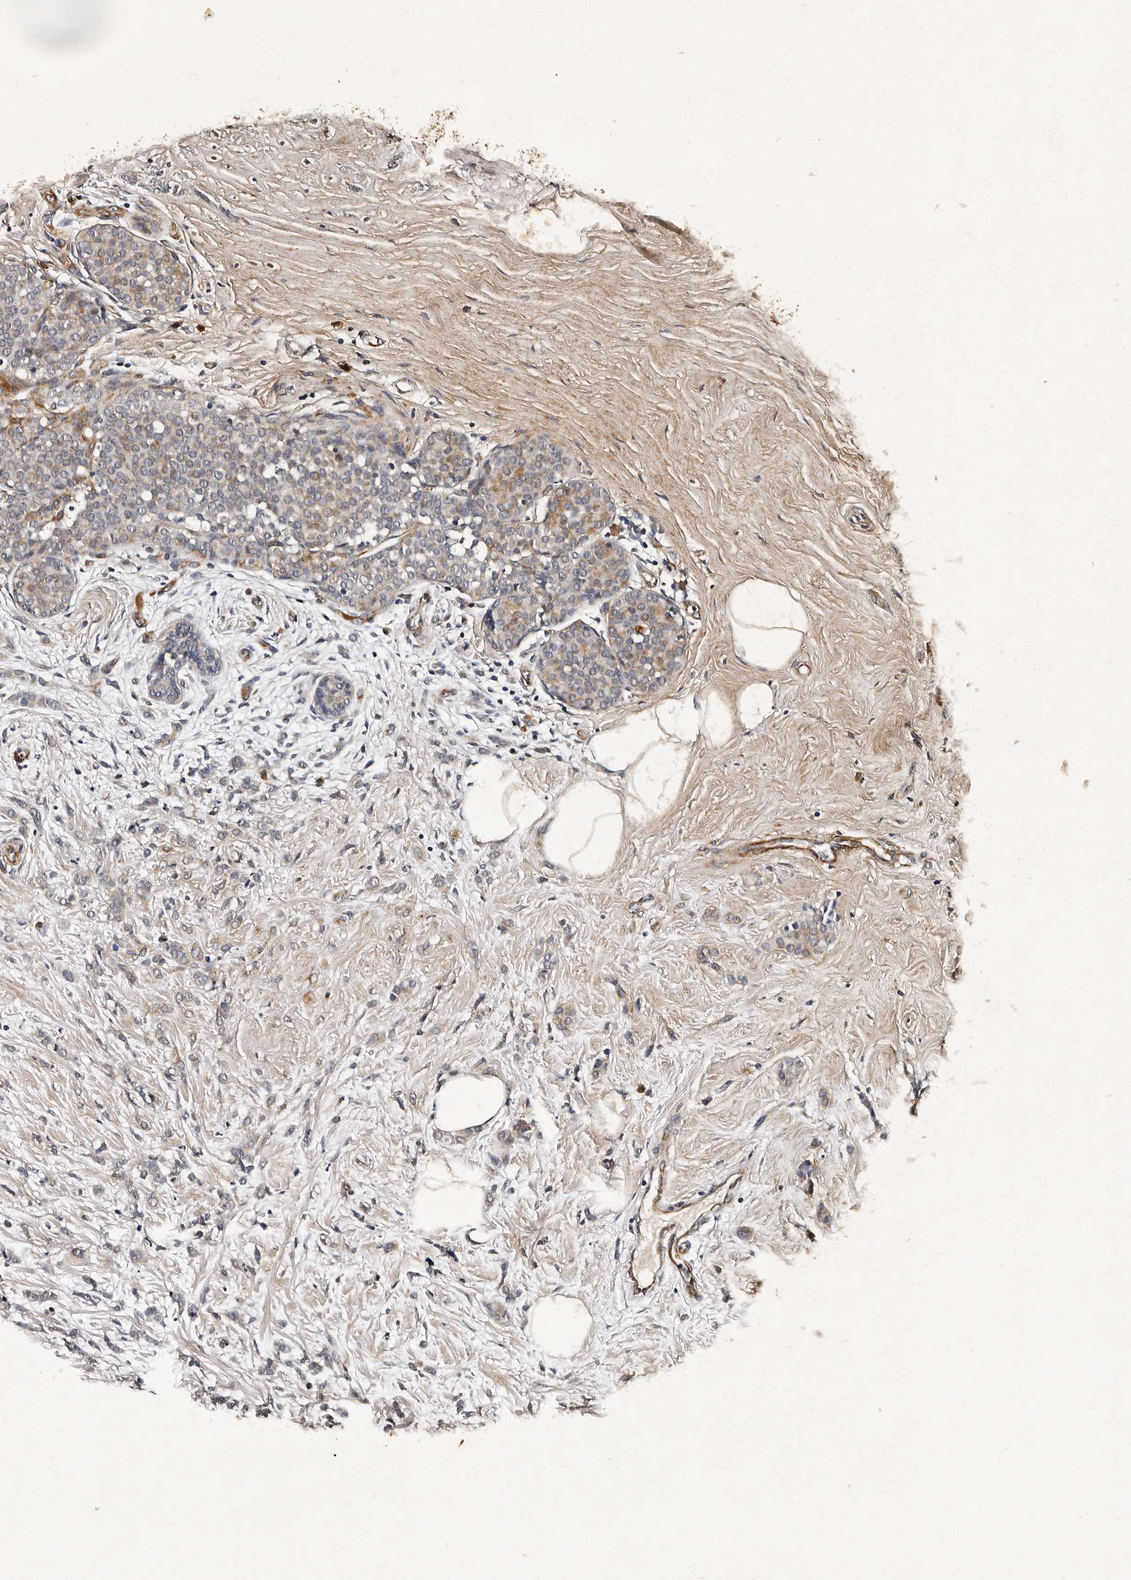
{"staining": {"intensity": "weak", "quantity": "<25%", "location": "cytoplasmic/membranous"}, "tissue": "breast cancer", "cell_type": "Tumor cells", "image_type": "cancer", "snomed": [{"axis": "morphology", "description": "Lobular carcinoma, in situ"}, {"axis": "morphology", "description": "Lobular carcinoma"}, {"axis": "topography", "description": "Breast"}], "caption": "Tumor cells are negative for brown protein staining in breast lobular carcinoma.", "gene": "CPNE3", "patient": {"sex": "female", "age": 41}}